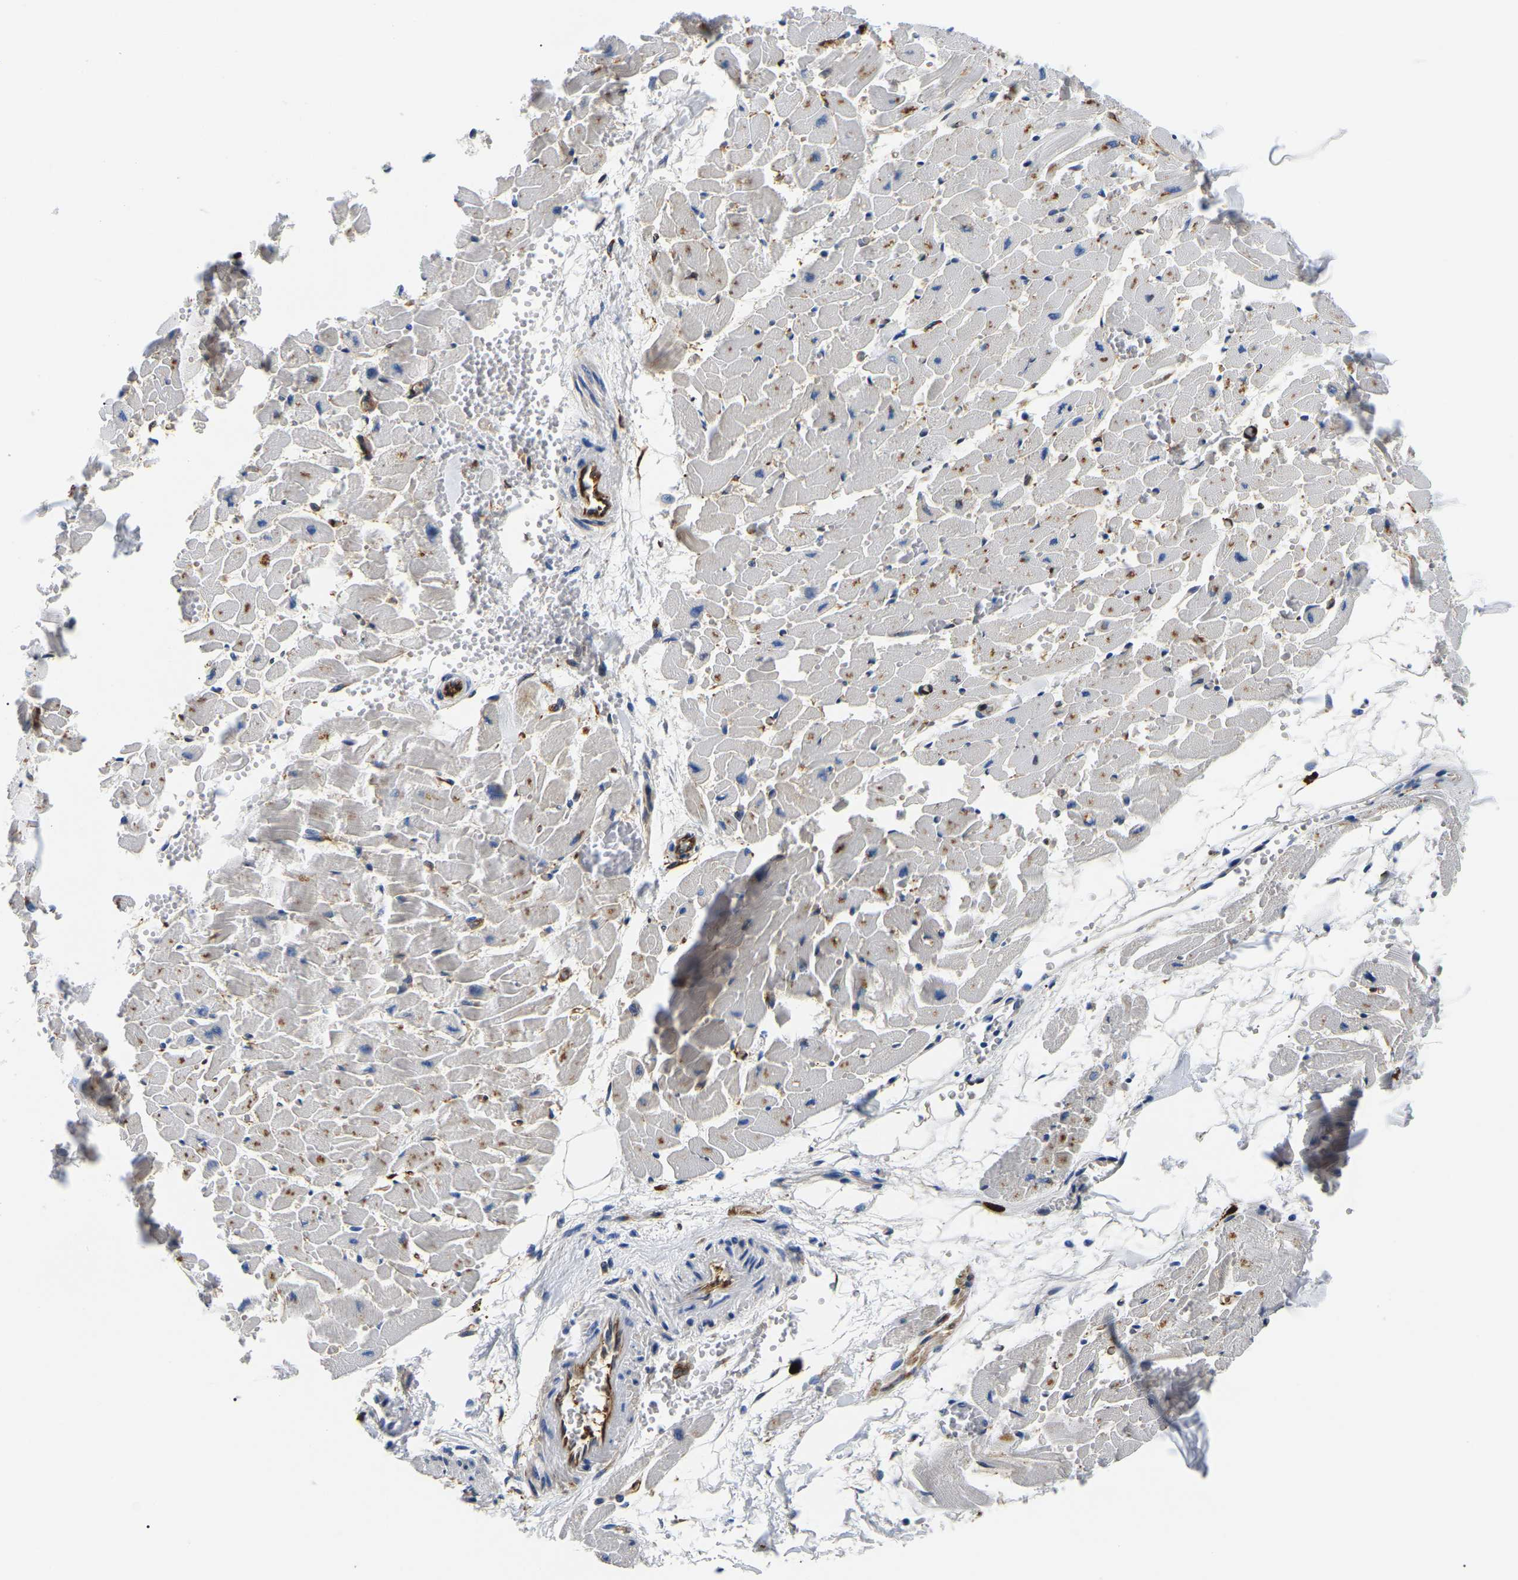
{"staining": {"intensity": "moderate", "quantity": "25%-75%", "location": "cytoplasmic/membranous"}, "tissue": "heart muscle", "cell_type": "Cardiomyocytes", "image_type": "normal", "snomed": [{"axis": "morphology", "description": "Normal tissue, NOS"}, {"axis": "topography", "description": "Heart"}], "caption": "Immunohistochemical staining of unremarkable human heart muscle exhibits moderate cytoplasmic/membranous protein positivity in approximately 25%-75% of cardiomyocytes. The staining was performed using DAB to visualize the protein expression in brown, while the nuclei were stained in blue with hematoxylin (Magnification: 20x).", "gene": "DUSP8", "patient": {"sex": "female", "age": 19}}